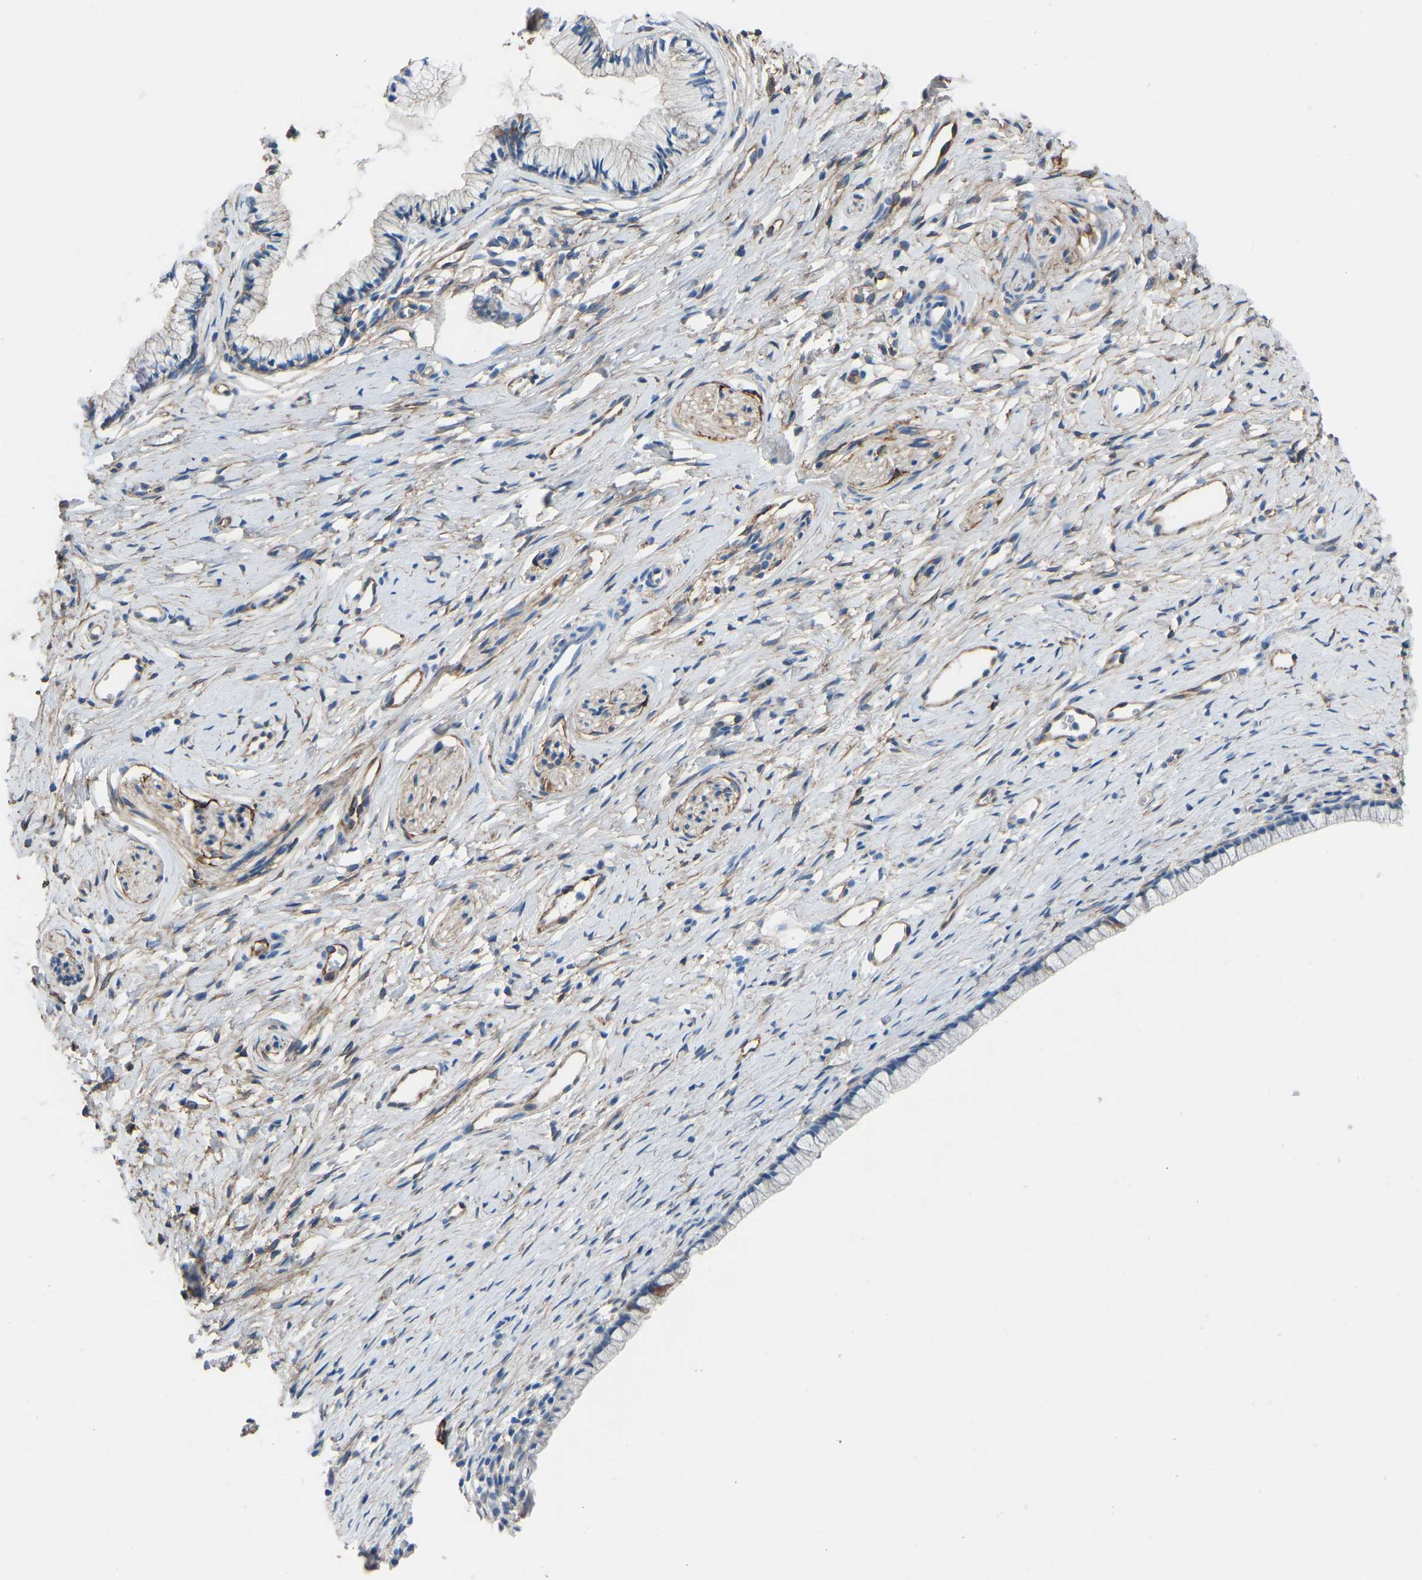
{"staining": {"intensity": "moderate", "quantity": "25%-75%", "location": "cytoplasmic/membranous"}, "tissue": "cervix", "cell_type": "Glandular cells", "image_type": "normal", "snomed": [{"axis": "morphology", "description": "Normal tissue, NOS"}, {"axis": "topography", "description": "Cervix"}], "caption": "This image reveals benign cervix stained with immunohistochemistry to label a protein in brown. The cytoplasmic/membranous of glandular cells show moderate positivity for the protein. Nuclei are counter-stained blue.", "gene": "MYH10", "patient": {"sex": "female", "age": 77}}